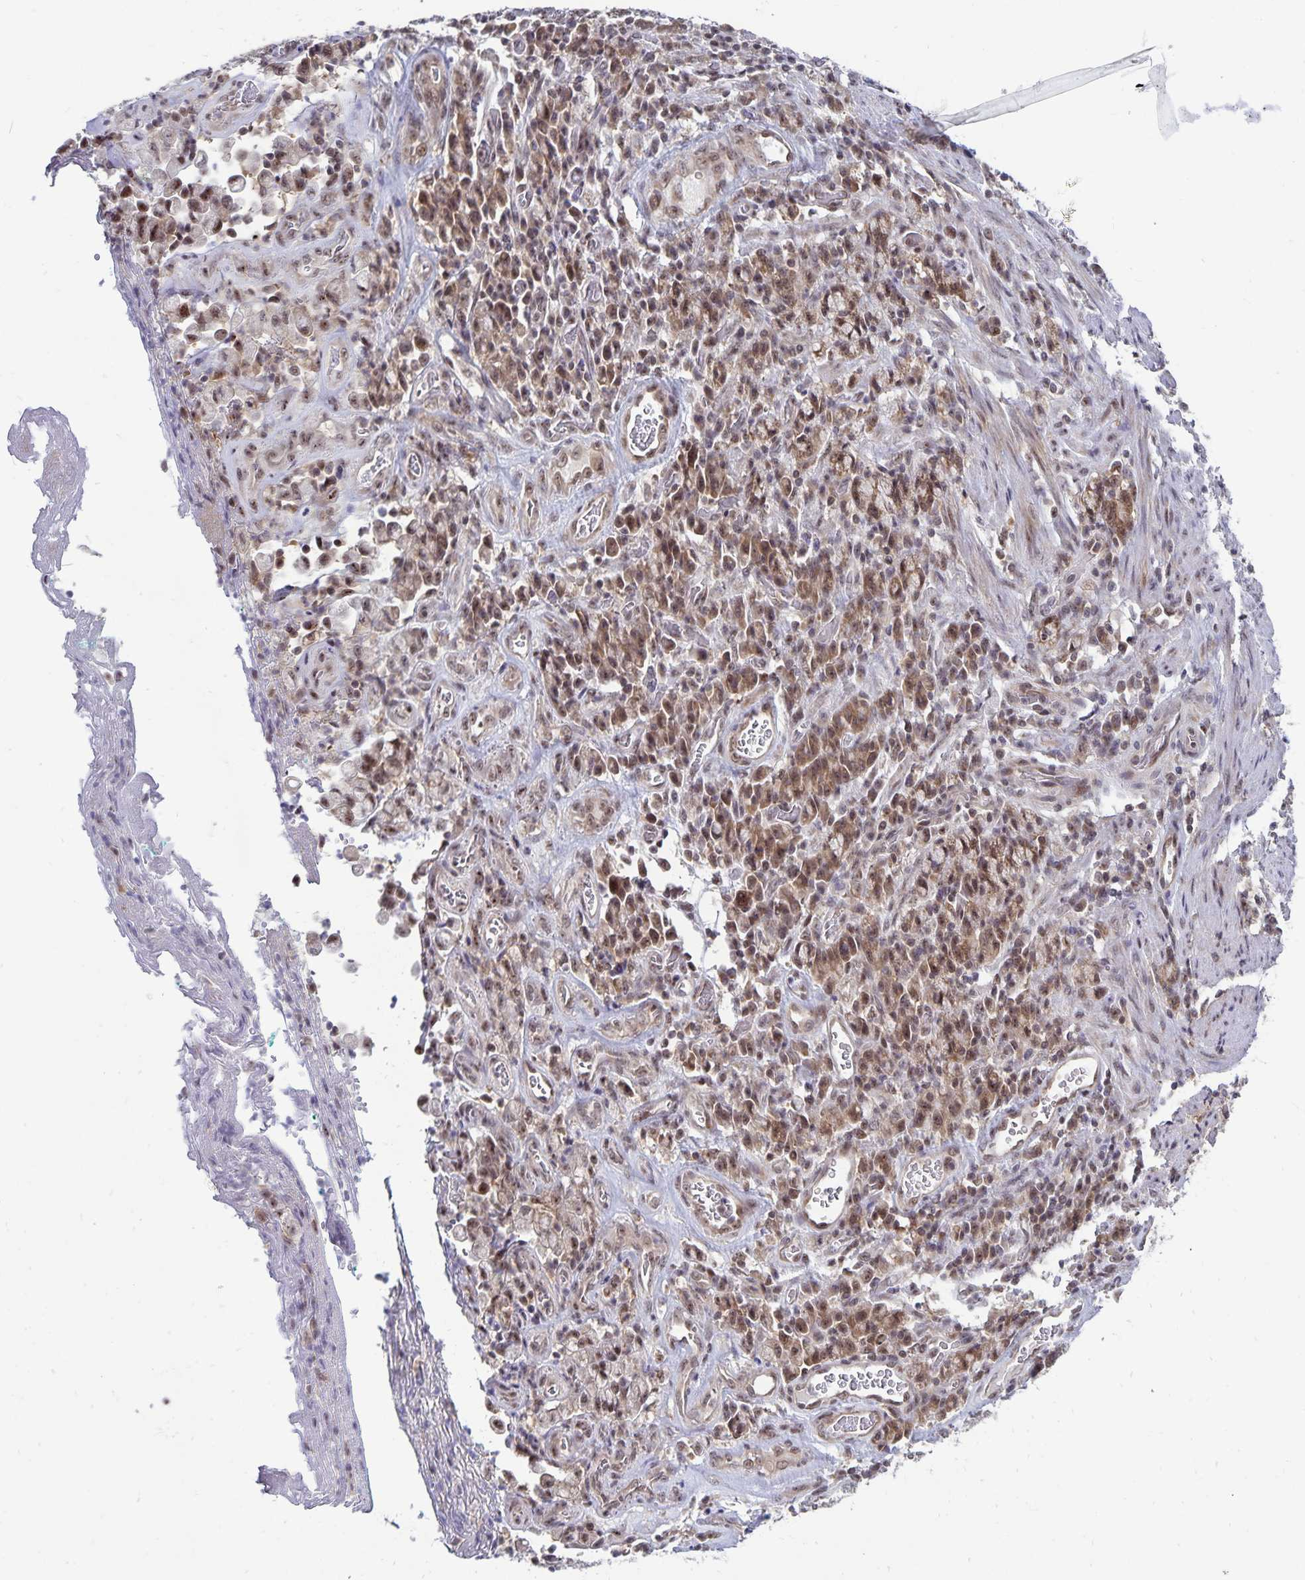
{"staining": {"intensity": "moderate", "quantity": ">75%", "location": "cytoplasmic/membranous,nuclear"}, "tissue": "stomach cancer", "cell_type": "Tumor cells", "image_type": "cancer", "snomed": [{"axis": "morphology", "description": "Adenocarcinoma, NOS"}, {"axis": "topography", "description": "Stomach"}], "caption": "Protein expression analysis of human stomach cancer reveals moderate cytoplasmic/membranous and nuclear positivity in about >75% of tumor cells.", "gene": "EXOC6B", "patient": {"sex": "male", "age": 77}}